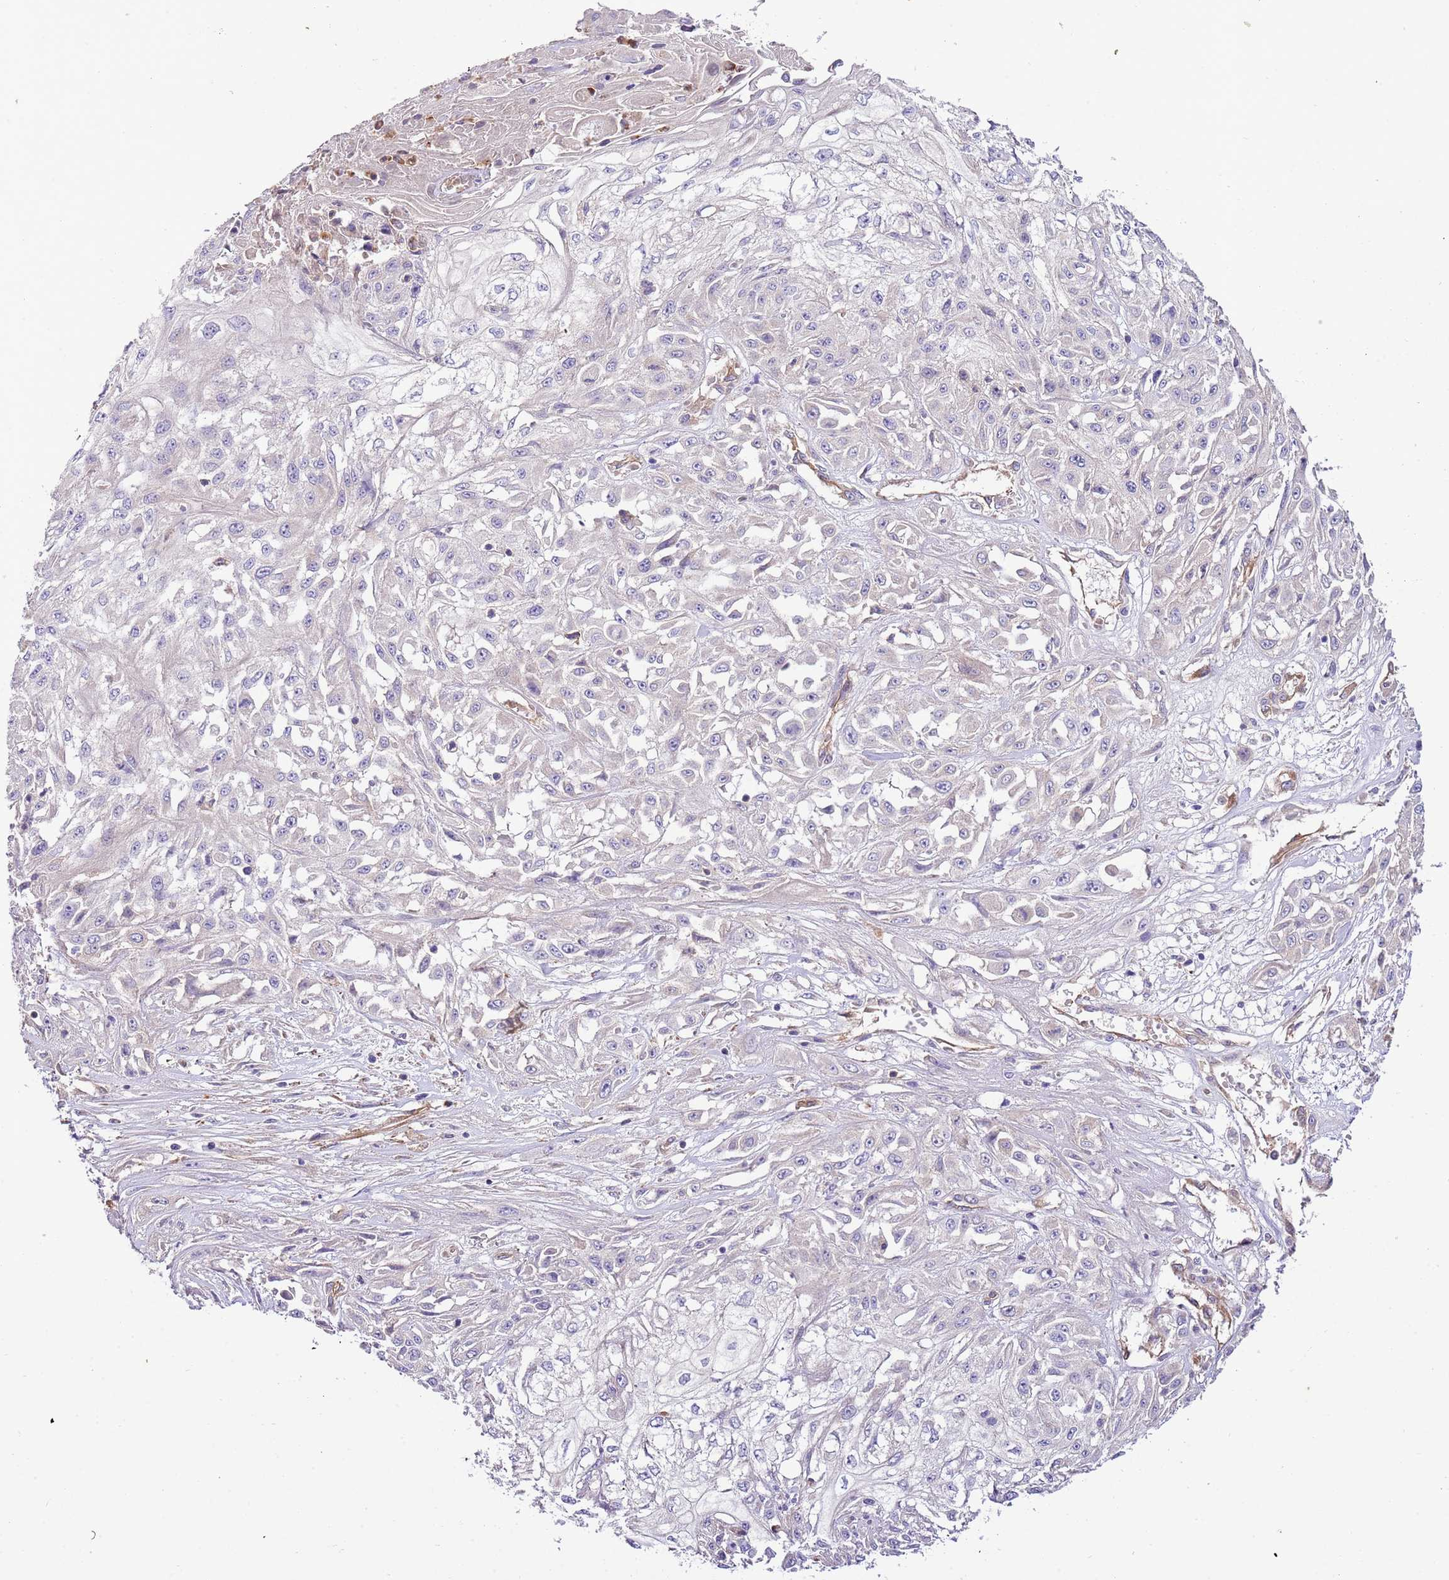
{"staining": {"intensity": "negative", "quantity": "none", "location": "none"}, "tissue": "skin cancer", "cell_type": "Tumor cells", "image_type": "cancer", "snomed": [{"axis": "morphology", "description": "Squamous cell carcinoma, NOS"}, {"axis": "morphology", "description": "Squamous cell carcinoma, metastatic, NOS"}, {"axis": "topography", "description": "Skin"}, {"axis": "topography", "description": "Lymph node"}], "caption": "Immunohistochemistry (IHC) photomicrograph of metastatic squamous cell carcinoma (skin) stained for a protein (brown), which displays no expression in tumor cells.", "gene": "DOCK6", "patient": {"sex": "male", "age": 75}}